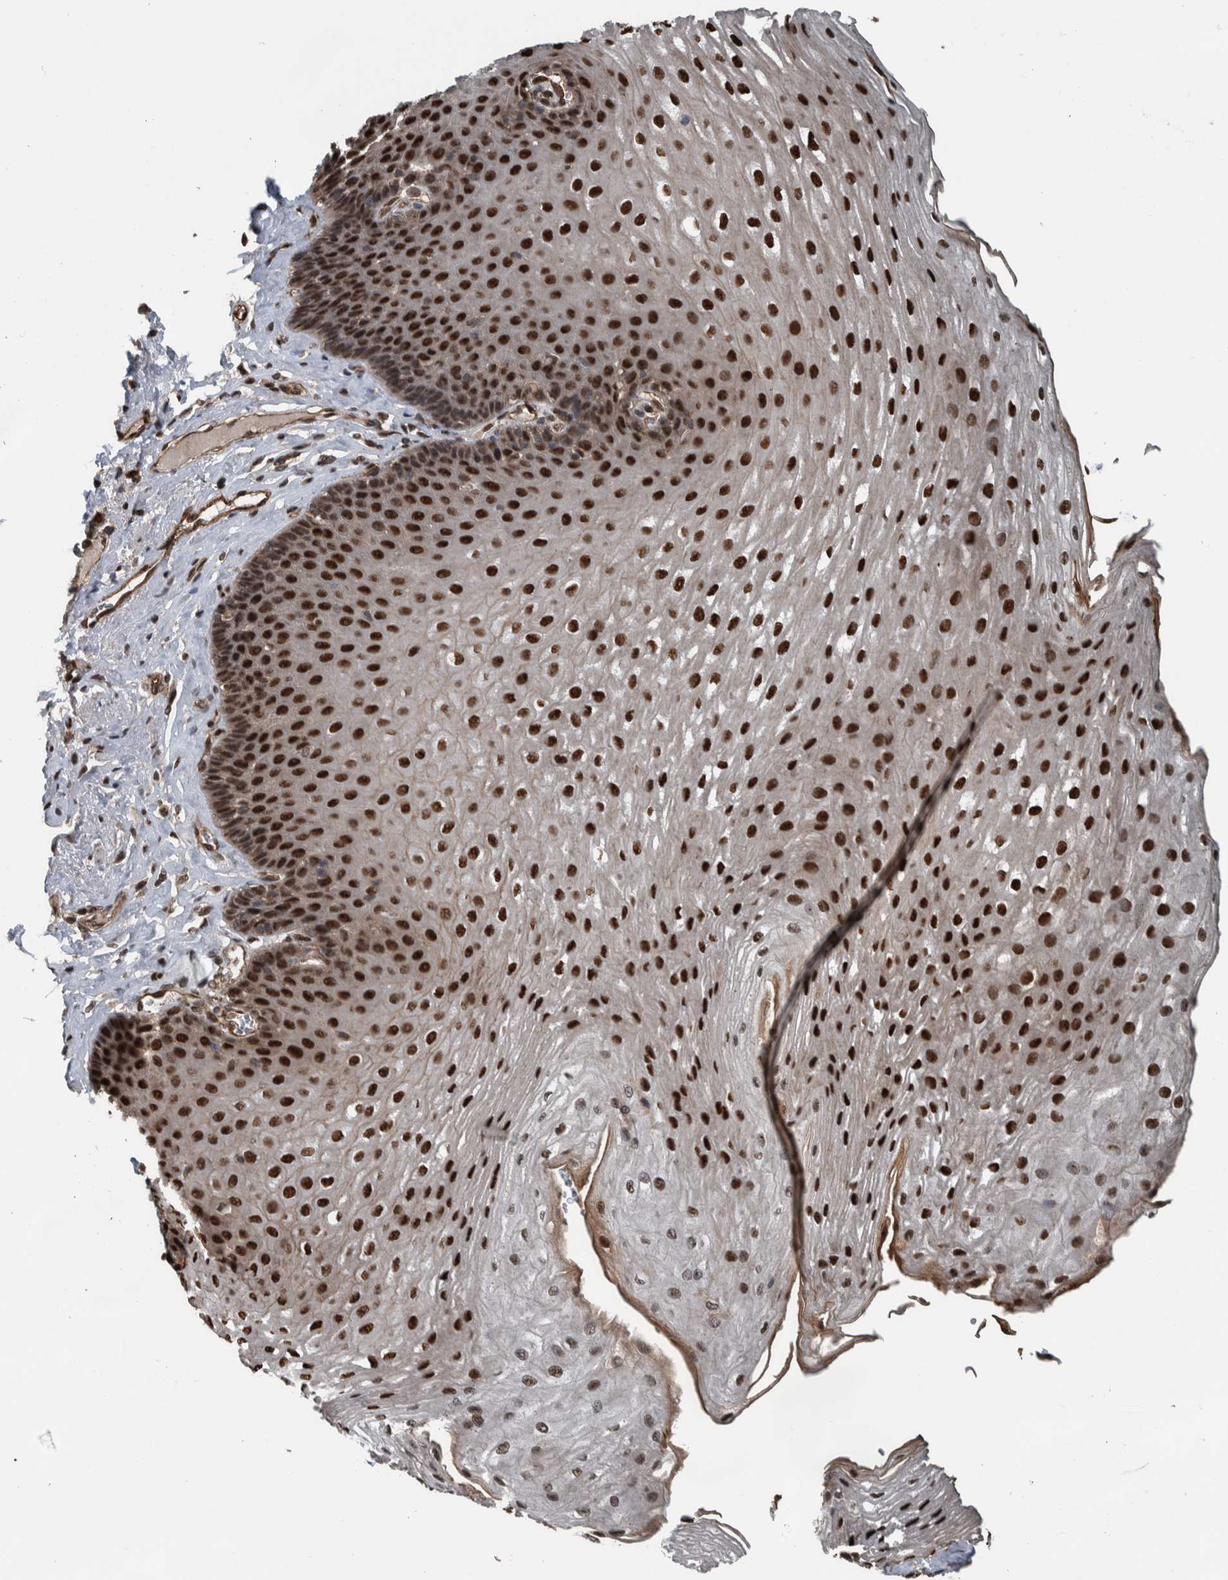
{"staining": {"intensity": "strong", "quantity": ">75%", "location": "nuclear"}, "tissue": "esophagus", "cell_type": "Squamous epithelial cells", "image_type": "normal", "snomed": [{"axis": "morphology", "description": "Normal tissue, NOS"}, {"axis": "topography", "description": "Esophagus"}], "caption": "A brown stain shows strong nuclear expression of a protein in squamous epithelial cells of benign esophagus.", "gene": "FAM135B", "patient": {"sex": "female", "age": 66}}